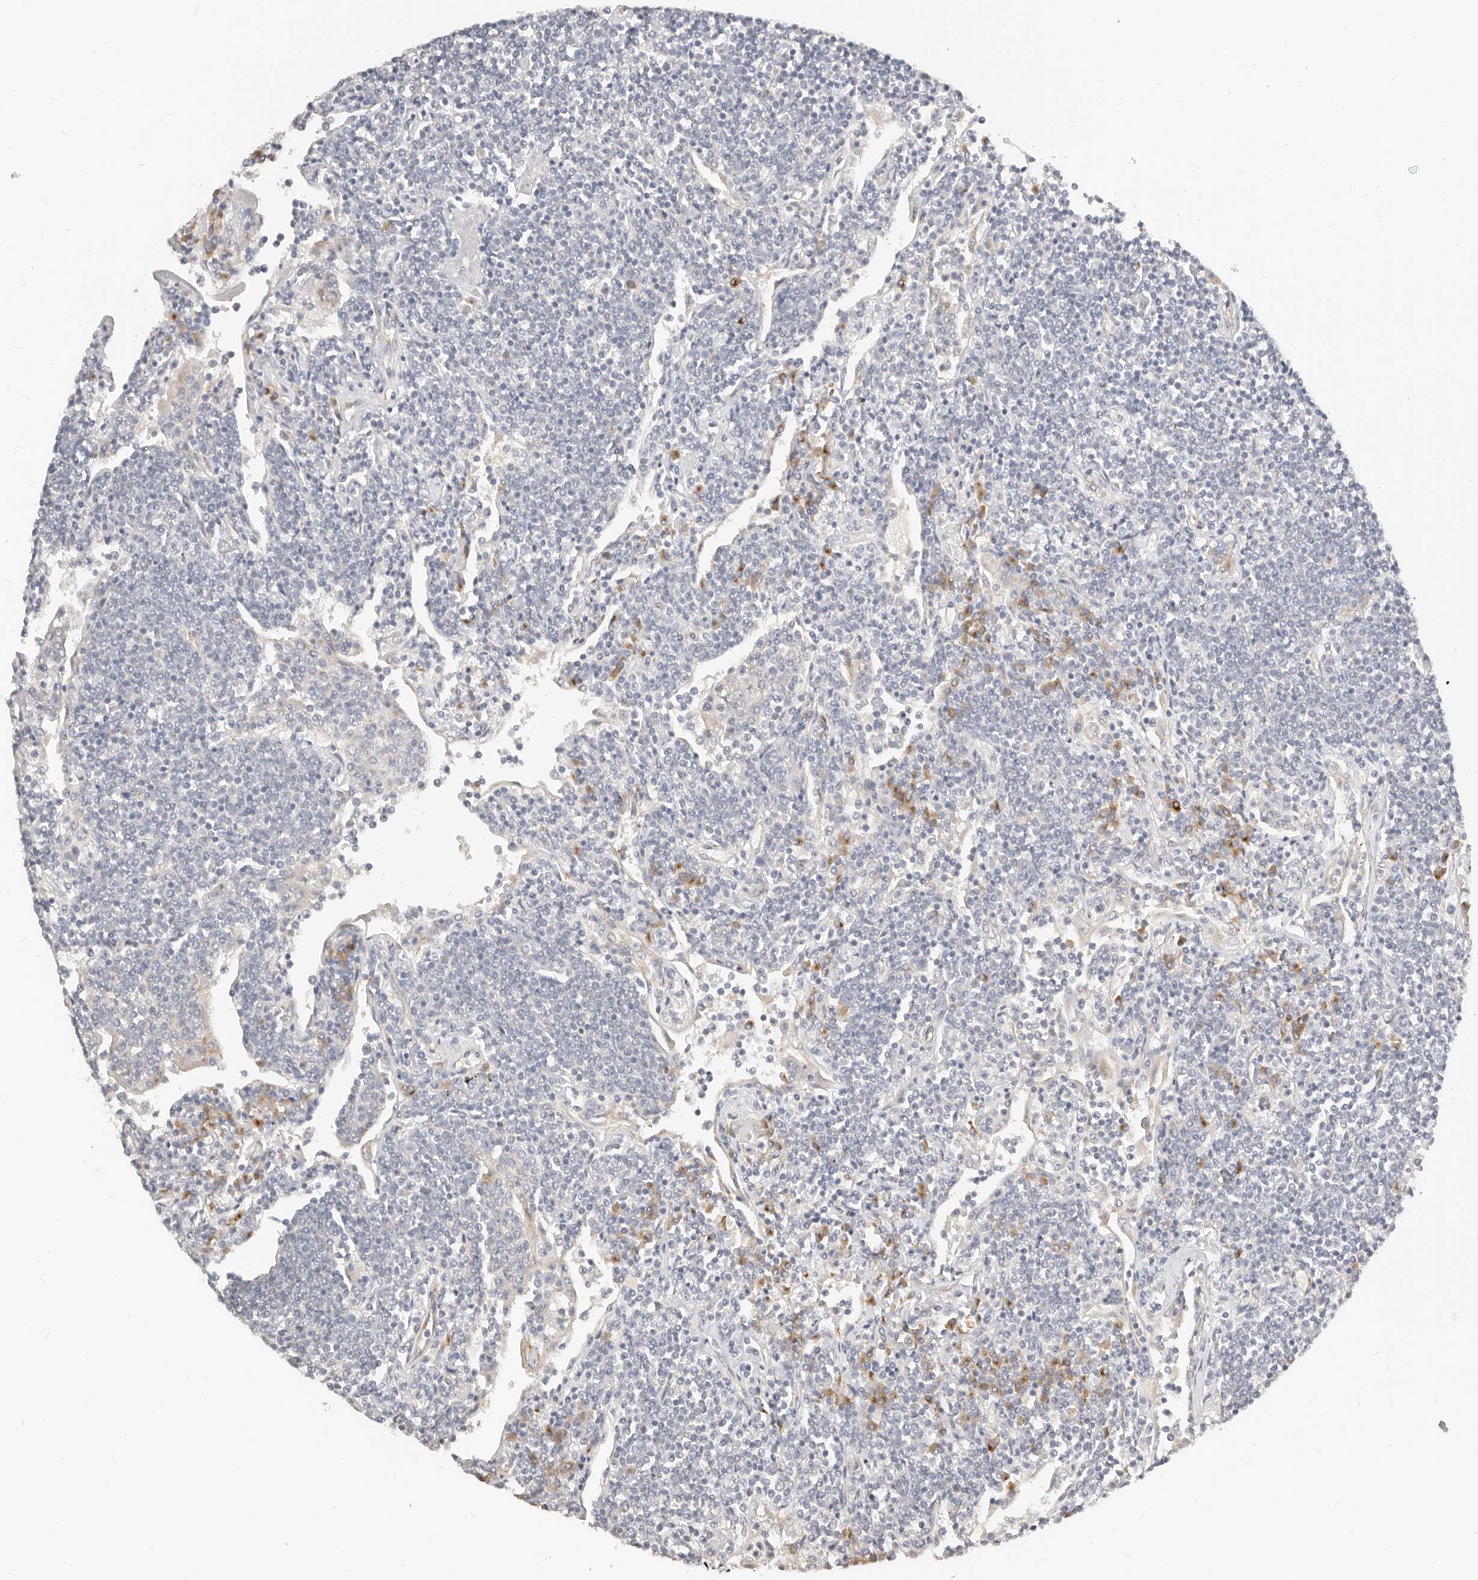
{"staining": {"intensity": "negative", "quantity": "none", "location": "none"}, "tissue": "lymphoma", "cell_type": "Tumor cells", "image_type": "cancer", "snomed": [{"axis": "morphology", "description": "Malignant lymphoma, non-Hodgkin's type, Low grade"}, {"axis": "topography", "description": "Lung"}], "caption": "DAB immunohistochemical staining of malignant lymphoma, non-Hodgkin's type (low-grade) exhibits no significant positivity in tumor cells. The staining was performed using DAB (3,3'-diaminobenzidine) to visualize the protein expression in brown, while the nuclei were stained in blue with hematoxylin (Magnification: 20x).", "gene": "RABAC1", "patient": {"sex": "female", "age": 71}}